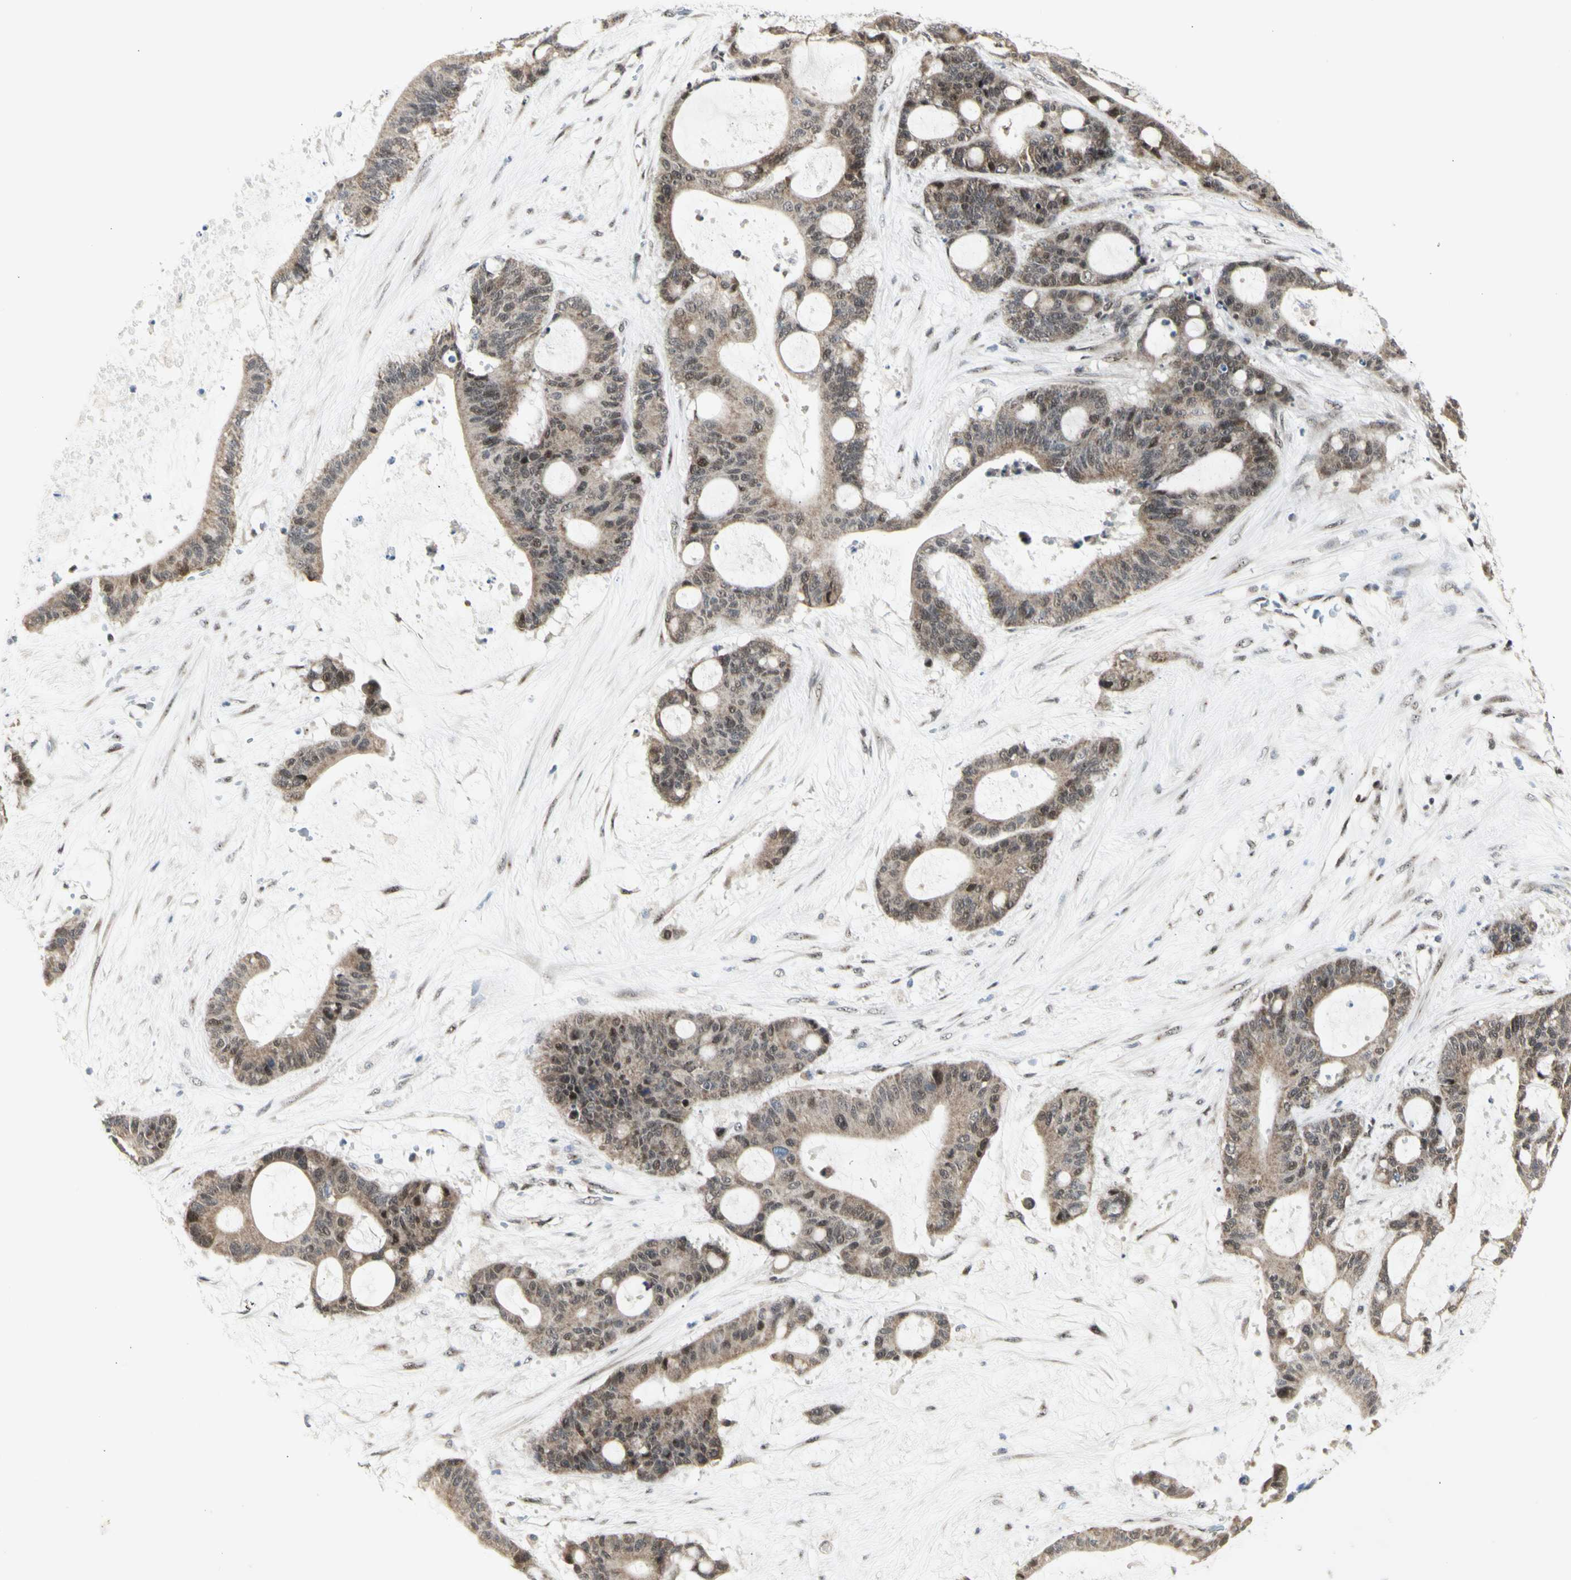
{"staining": {"intensity": "weak", "quantity": ">75%", "location": "cytoplasmic/membranous,nuclear"}, "tissue": "liver cancer", "cell_type": "Tumor cells", "image_type": "cancer", "snomed": [{"axis": "morphology", "description": "Cholangiocarcinoma"}, {"axis": "topography", "description": "Liver"}], "caption": "Liver cancer (cholangiocarcinoma) tissue reveals weak cytoplasmic/membranous and nuclear positivity in approximately >75% of tumor cells, visualized by immunohistochemistry. (DAB (3,3'-diaminobenzidine) IHC, brown staining for protein, blue staining for nuclei).", "gene": "DHRS7B", "patient": {"sex": "female", "age": 73}}